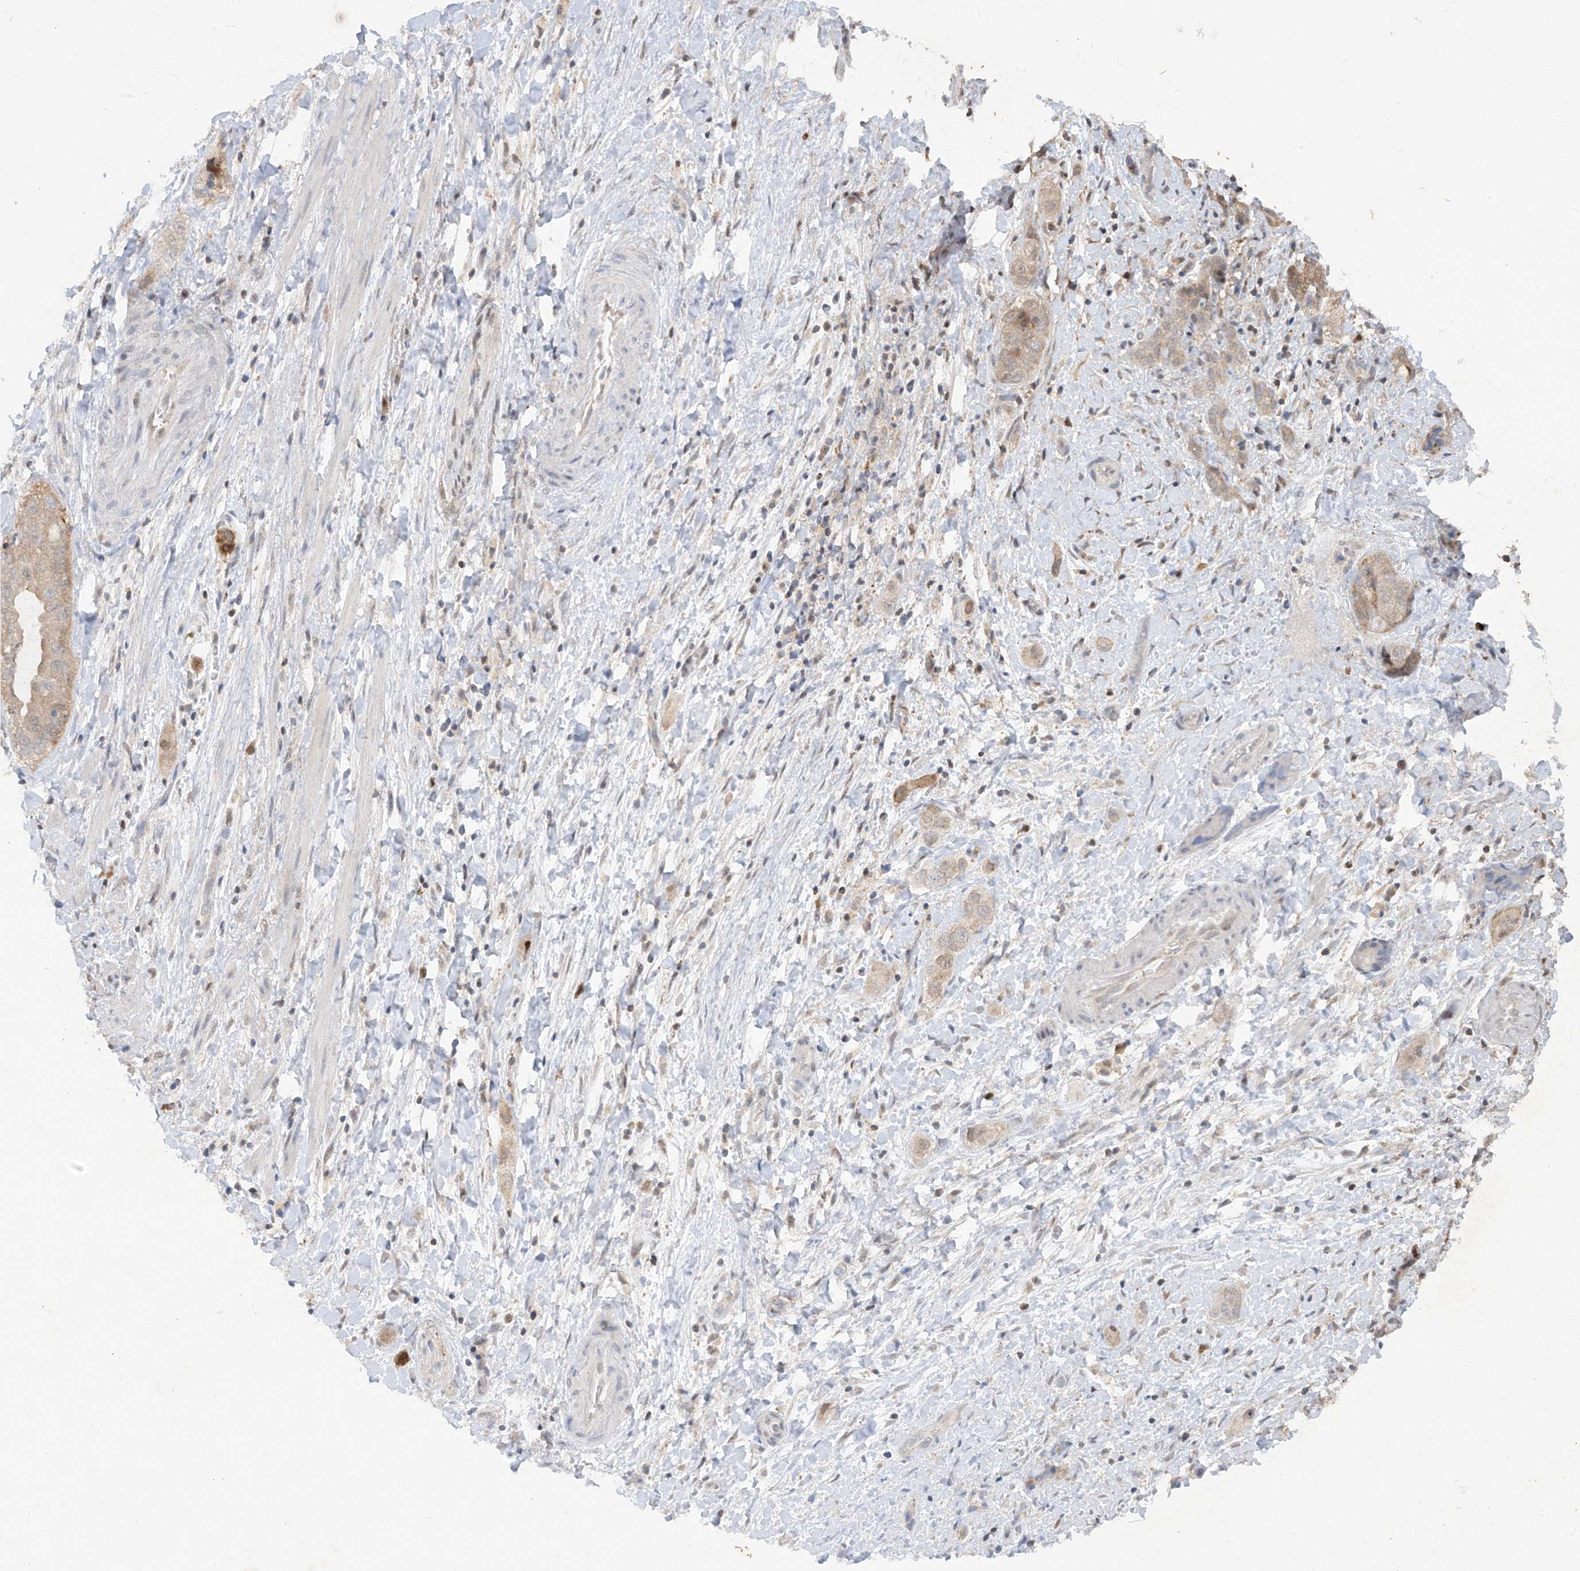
{"staining": {"intensity": "weak", "quantity": "25%-75%", "location": "cytoplasmic/membranous,nuclear"}, "tissue": "liver cancer", "cell_type": "Tumor cells", "image_type": "cancer", "snomed": [{"axis": "morphology", "description": "Cholangiocarcinoma"}, {"axis": "topography", "description": "Liver"}], "caption": "Tumor cells reveal low levels of weak cytoplasmic/membranous and nuclear staining in about 25%-75% of cells in human liver cancer.", "gene": "ZNF358", "patient": {"sex": "female", "age": 52}}